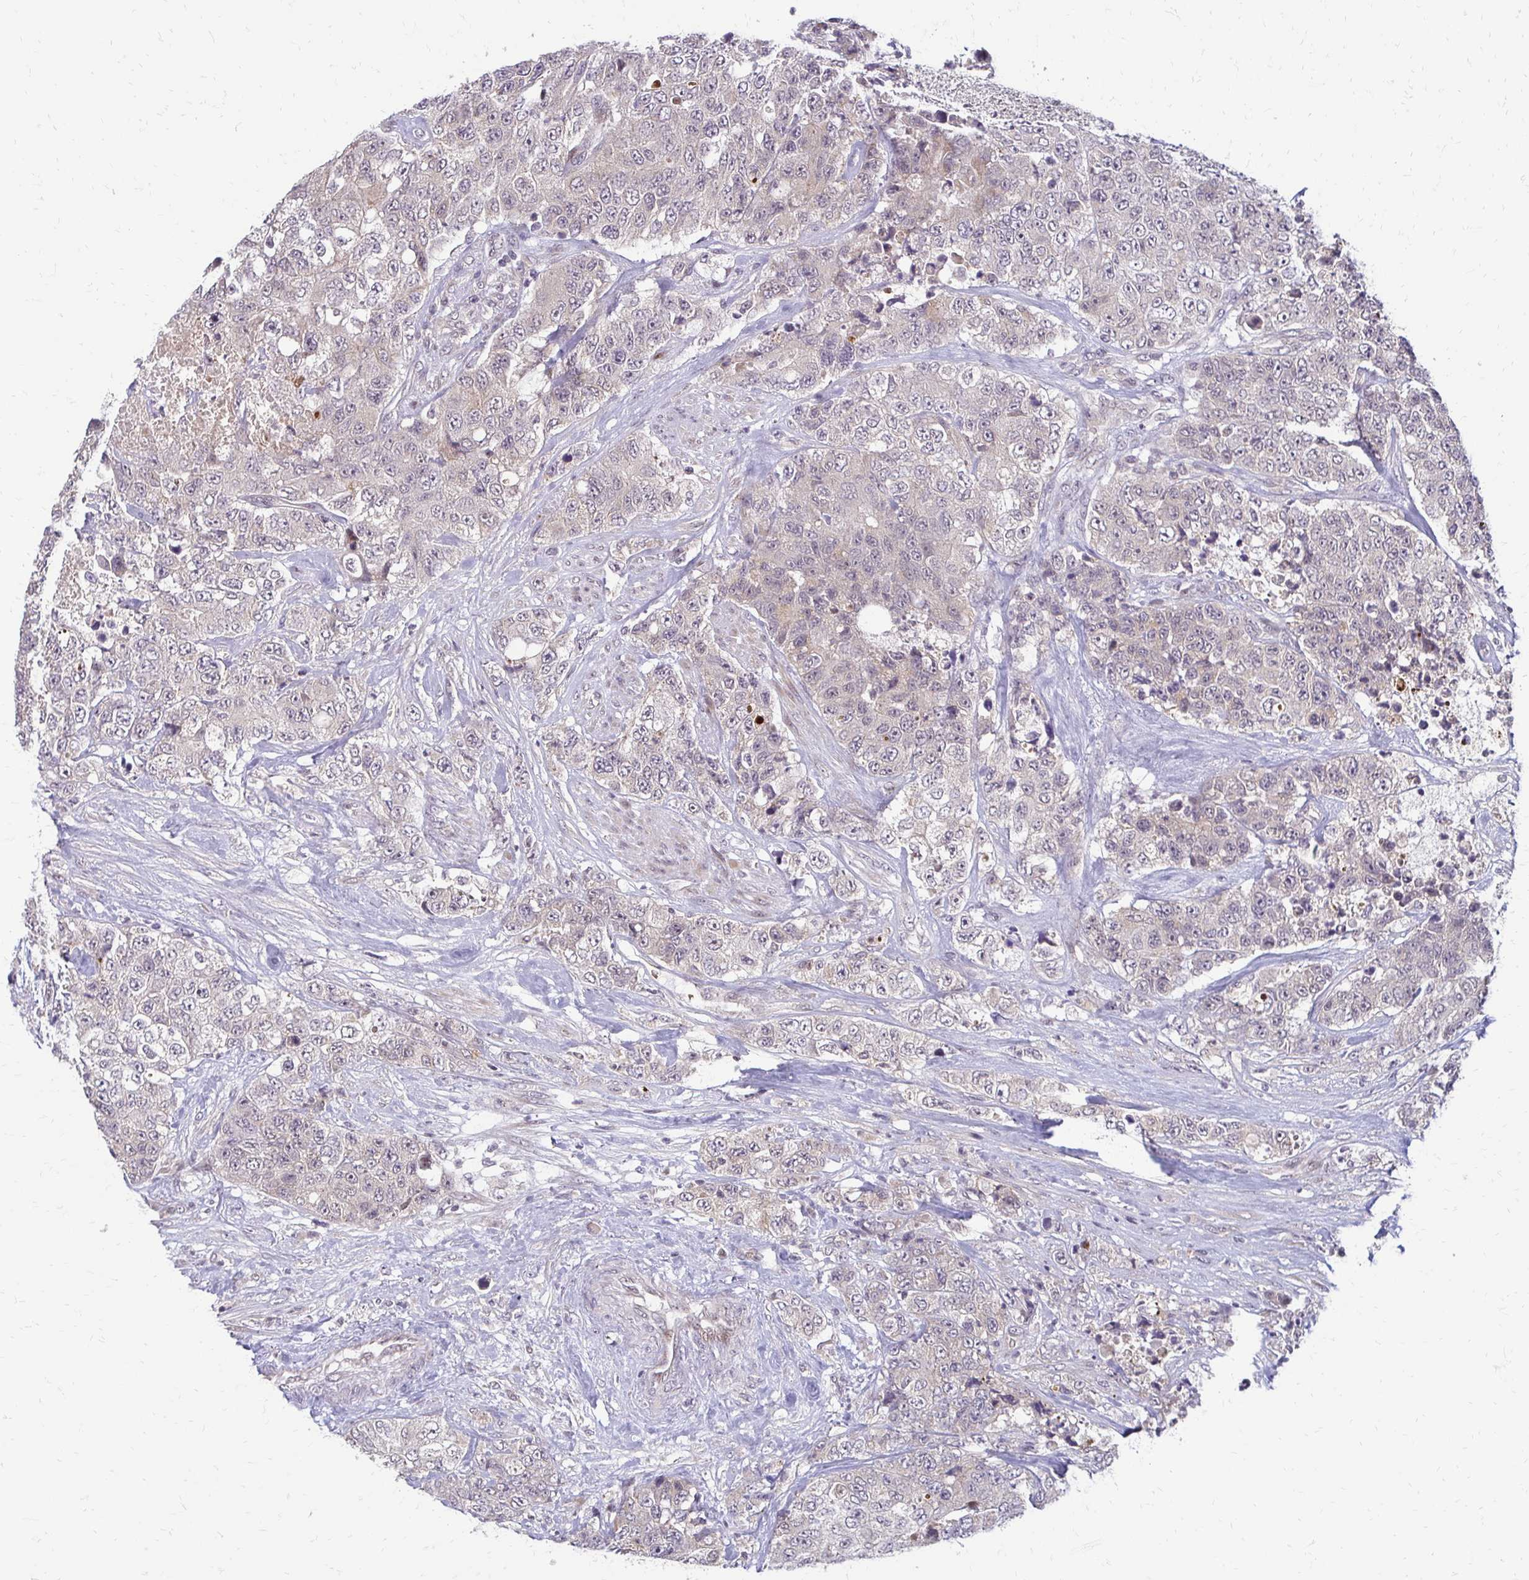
{"staining": {"intensity": "weak", "quantity": "25%-75%", "location": "cytoplasmic/membranous"}, "tissue": "urothelial cancer", "cell_type": "Tumor cells", "image_type": "cancer", "snomed": [{"axis": "morphology", "description": "Urothelial carcinoma, High grade"}, {"axis": "topography", "description": "Urinary bladder"}], "caption": "Urothelial cancer tissue exhibits weak cytoplasmic/membranous expression in approximately 25%-75% of tumor cells", "gene": "TRIR", "patient": {"sex": "female", "age": 78}}